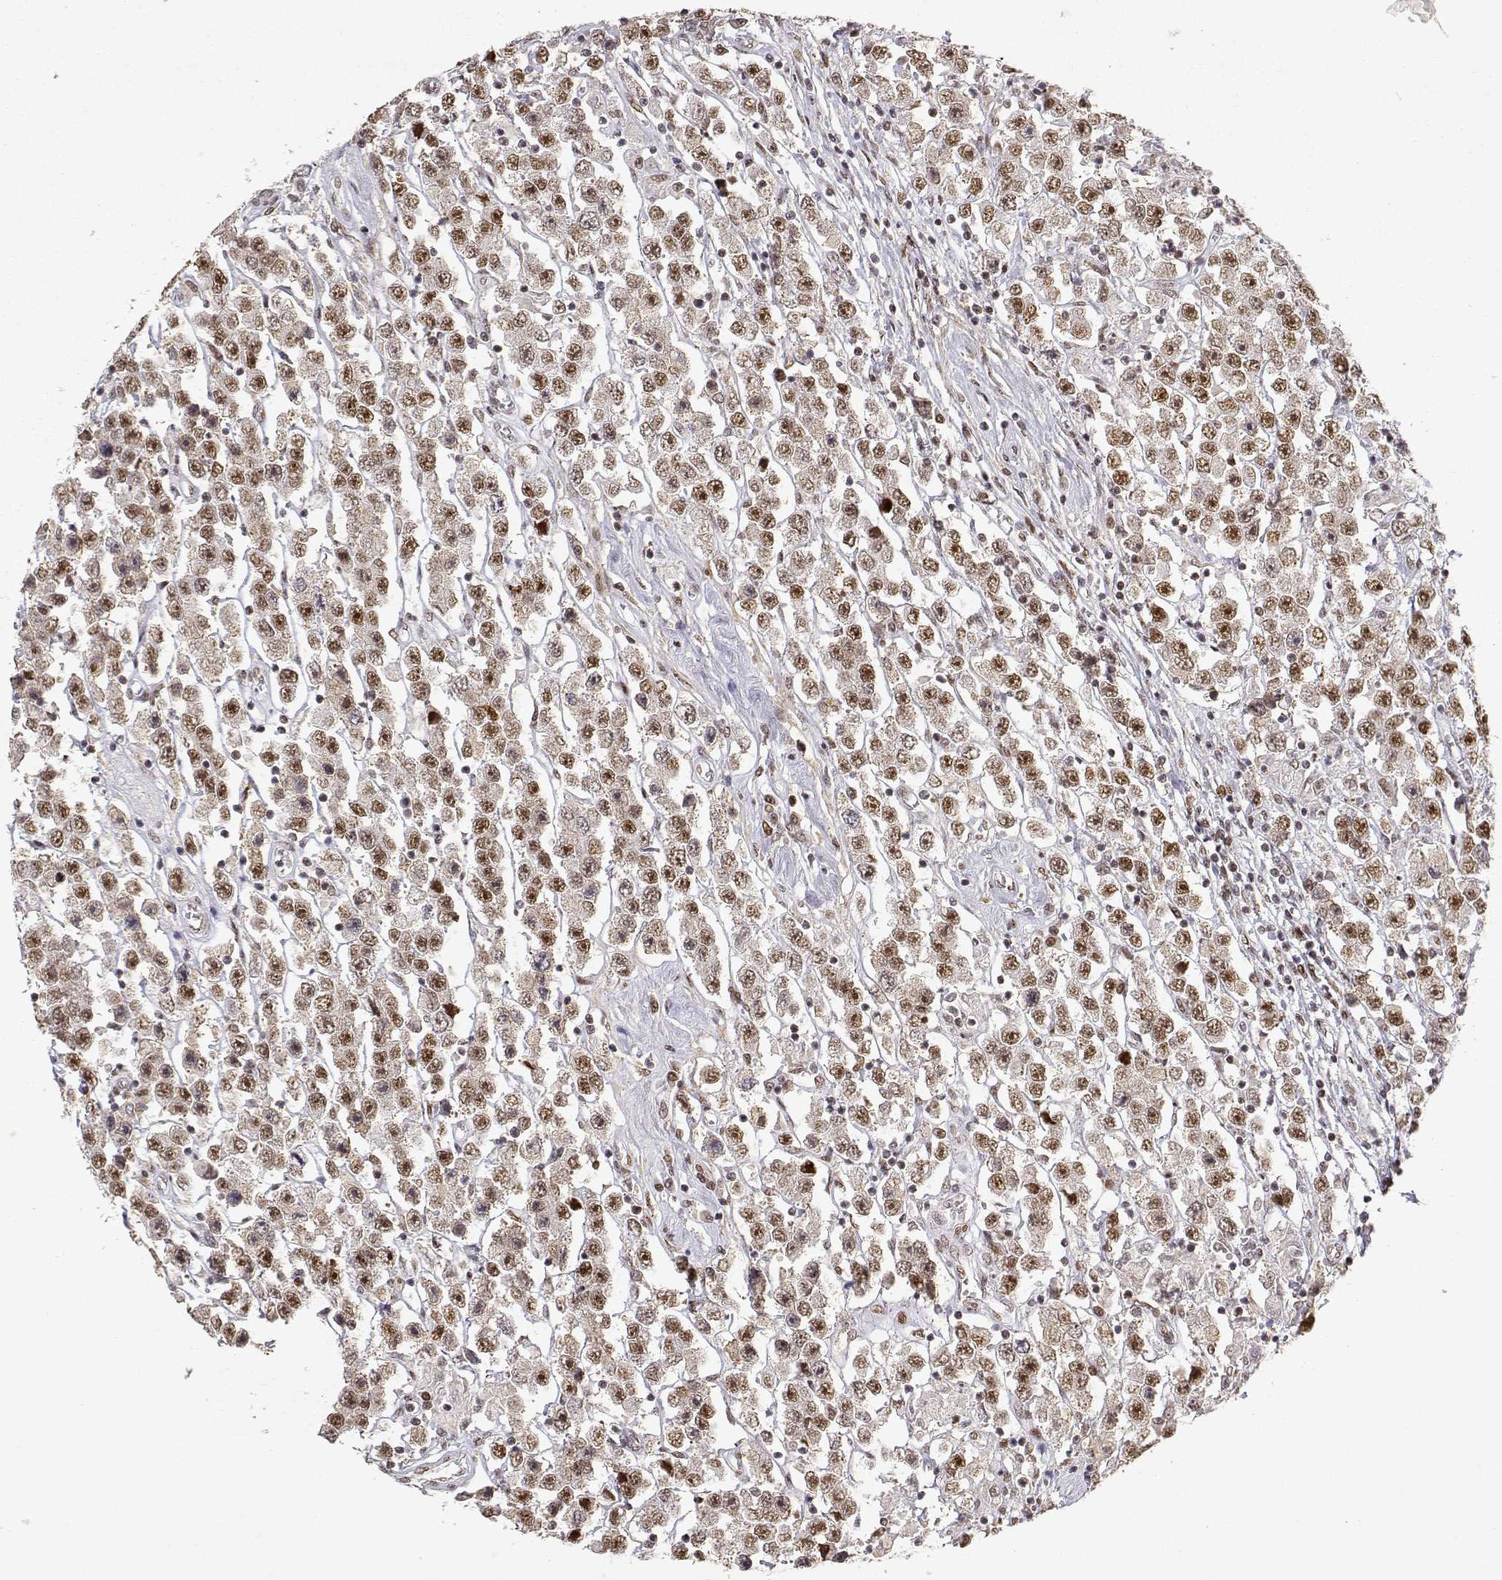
{"staining": {"intensity": "moderate", "quantity": ">75%", "location": "nuclear"}, "tissue": "testis cancer", "cell_type": "Tumor cells", "image_type": "cancer", "snomed": [{"axis": "morphology", "description": "Seminoma, NOS"}, {"axis": "topography", "description": "Testis"}], "caption": "Moderate nuclear protein positivity is present in approximately >75% of tumor cells in testis cancer. Immunohistochemistry (ihc) stains the protein in brown and the nuclei are stained blue.", "gene": "RSF1", "patient": {"sex": "male", "age": 45}}